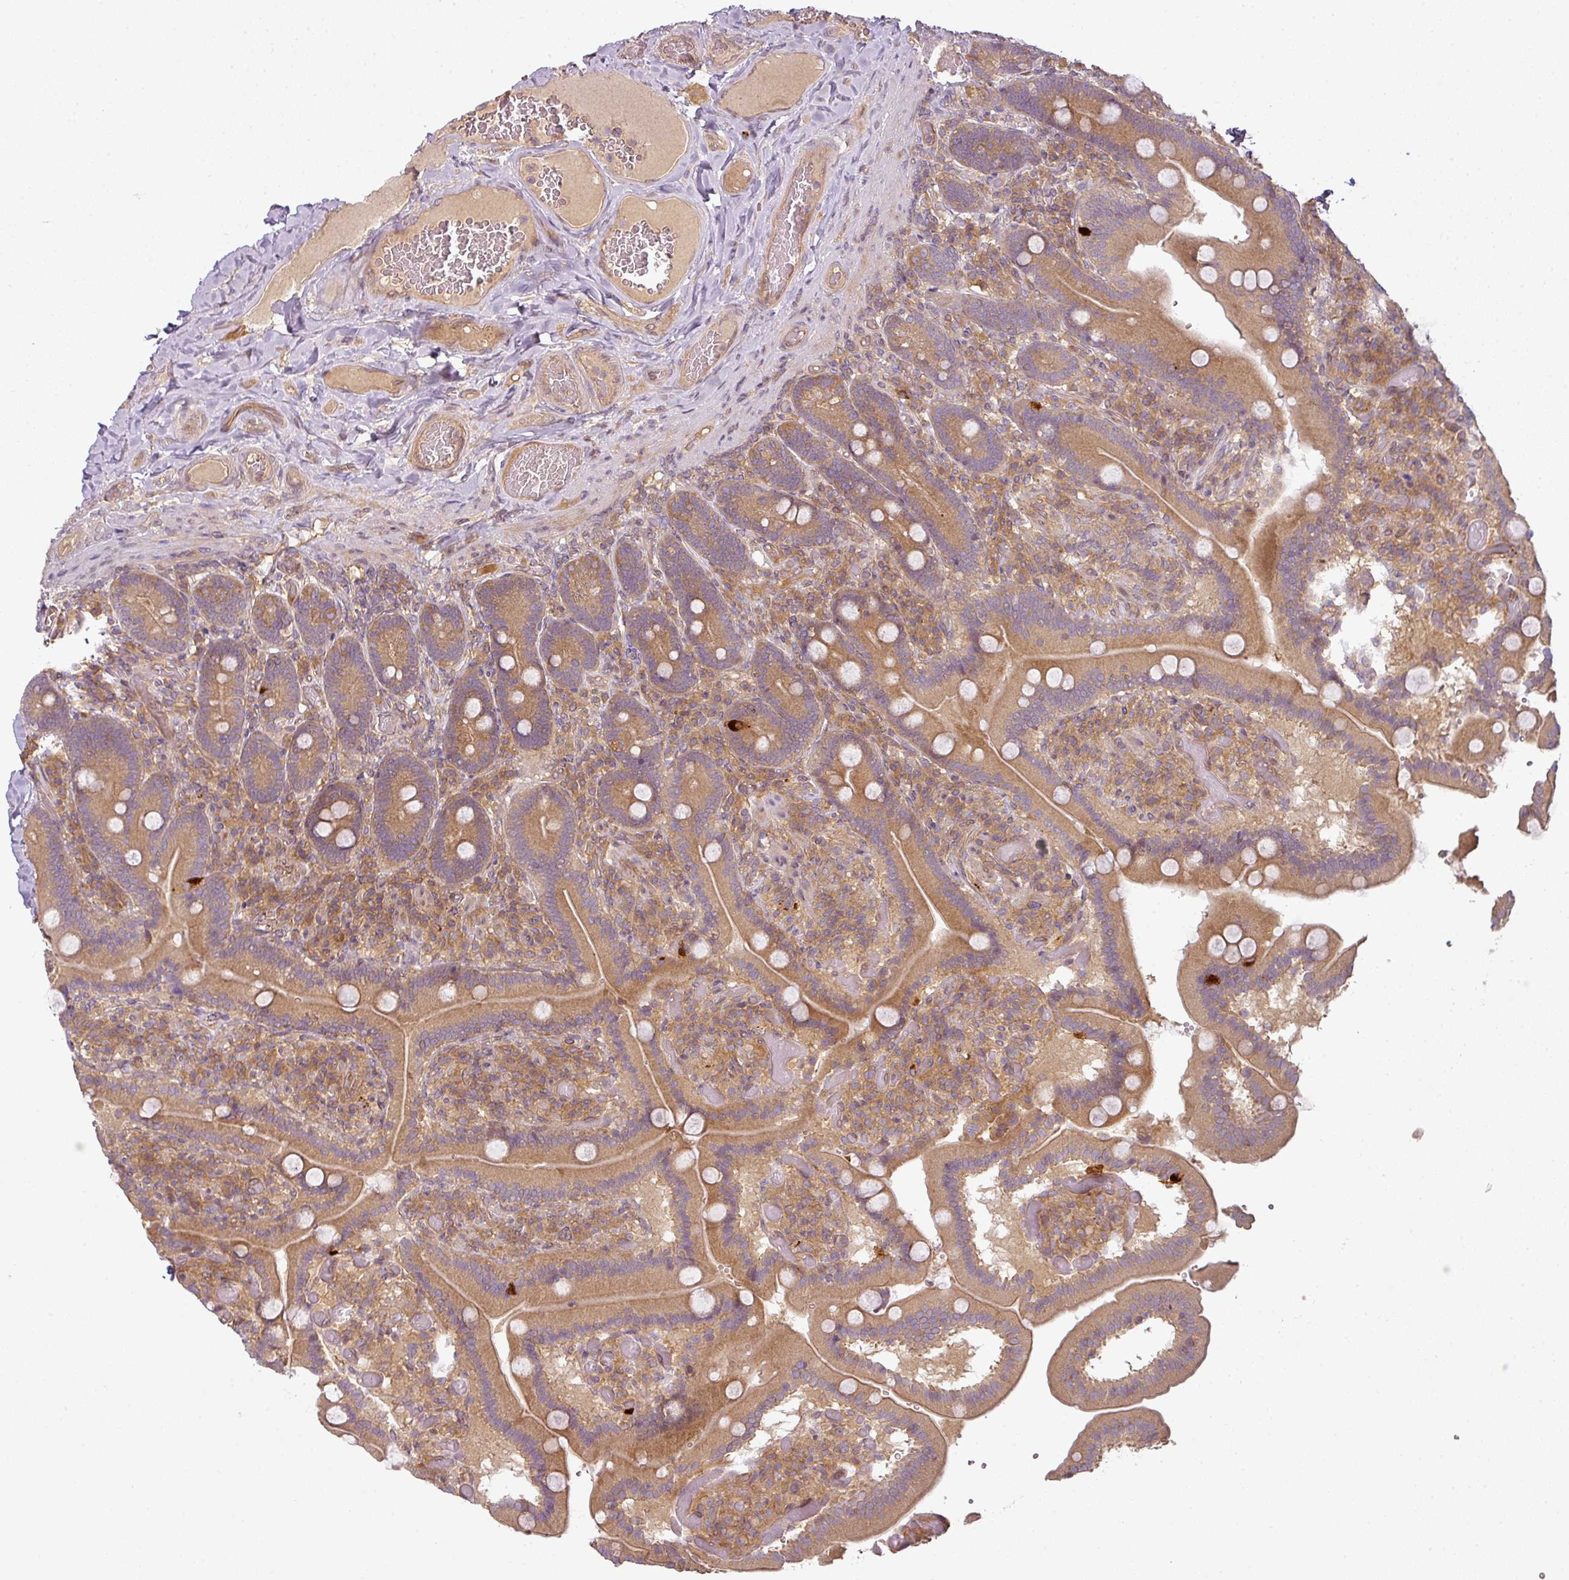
{"staining": {"intensity": "moderate", "quantity": ">75%", "location": "cytoplasmic/membranous"}, "tissue": "duodenum", "cell_type": "Glandular cells", "image_type": "normal", "snomed": [{"axis": "morphology", "description": "Normal tissue, NOS"}, {"axis": "topography", "description": "Duodenum"}], "caption": "This image displays immunohistochemistry (IHC) staining of normal duodenum, with medium moderate cytoplasmic/membranous staining in about >75% of glandular cells.", "gene": "RNF31", "patient": {"sex": "female", "age": 62}}